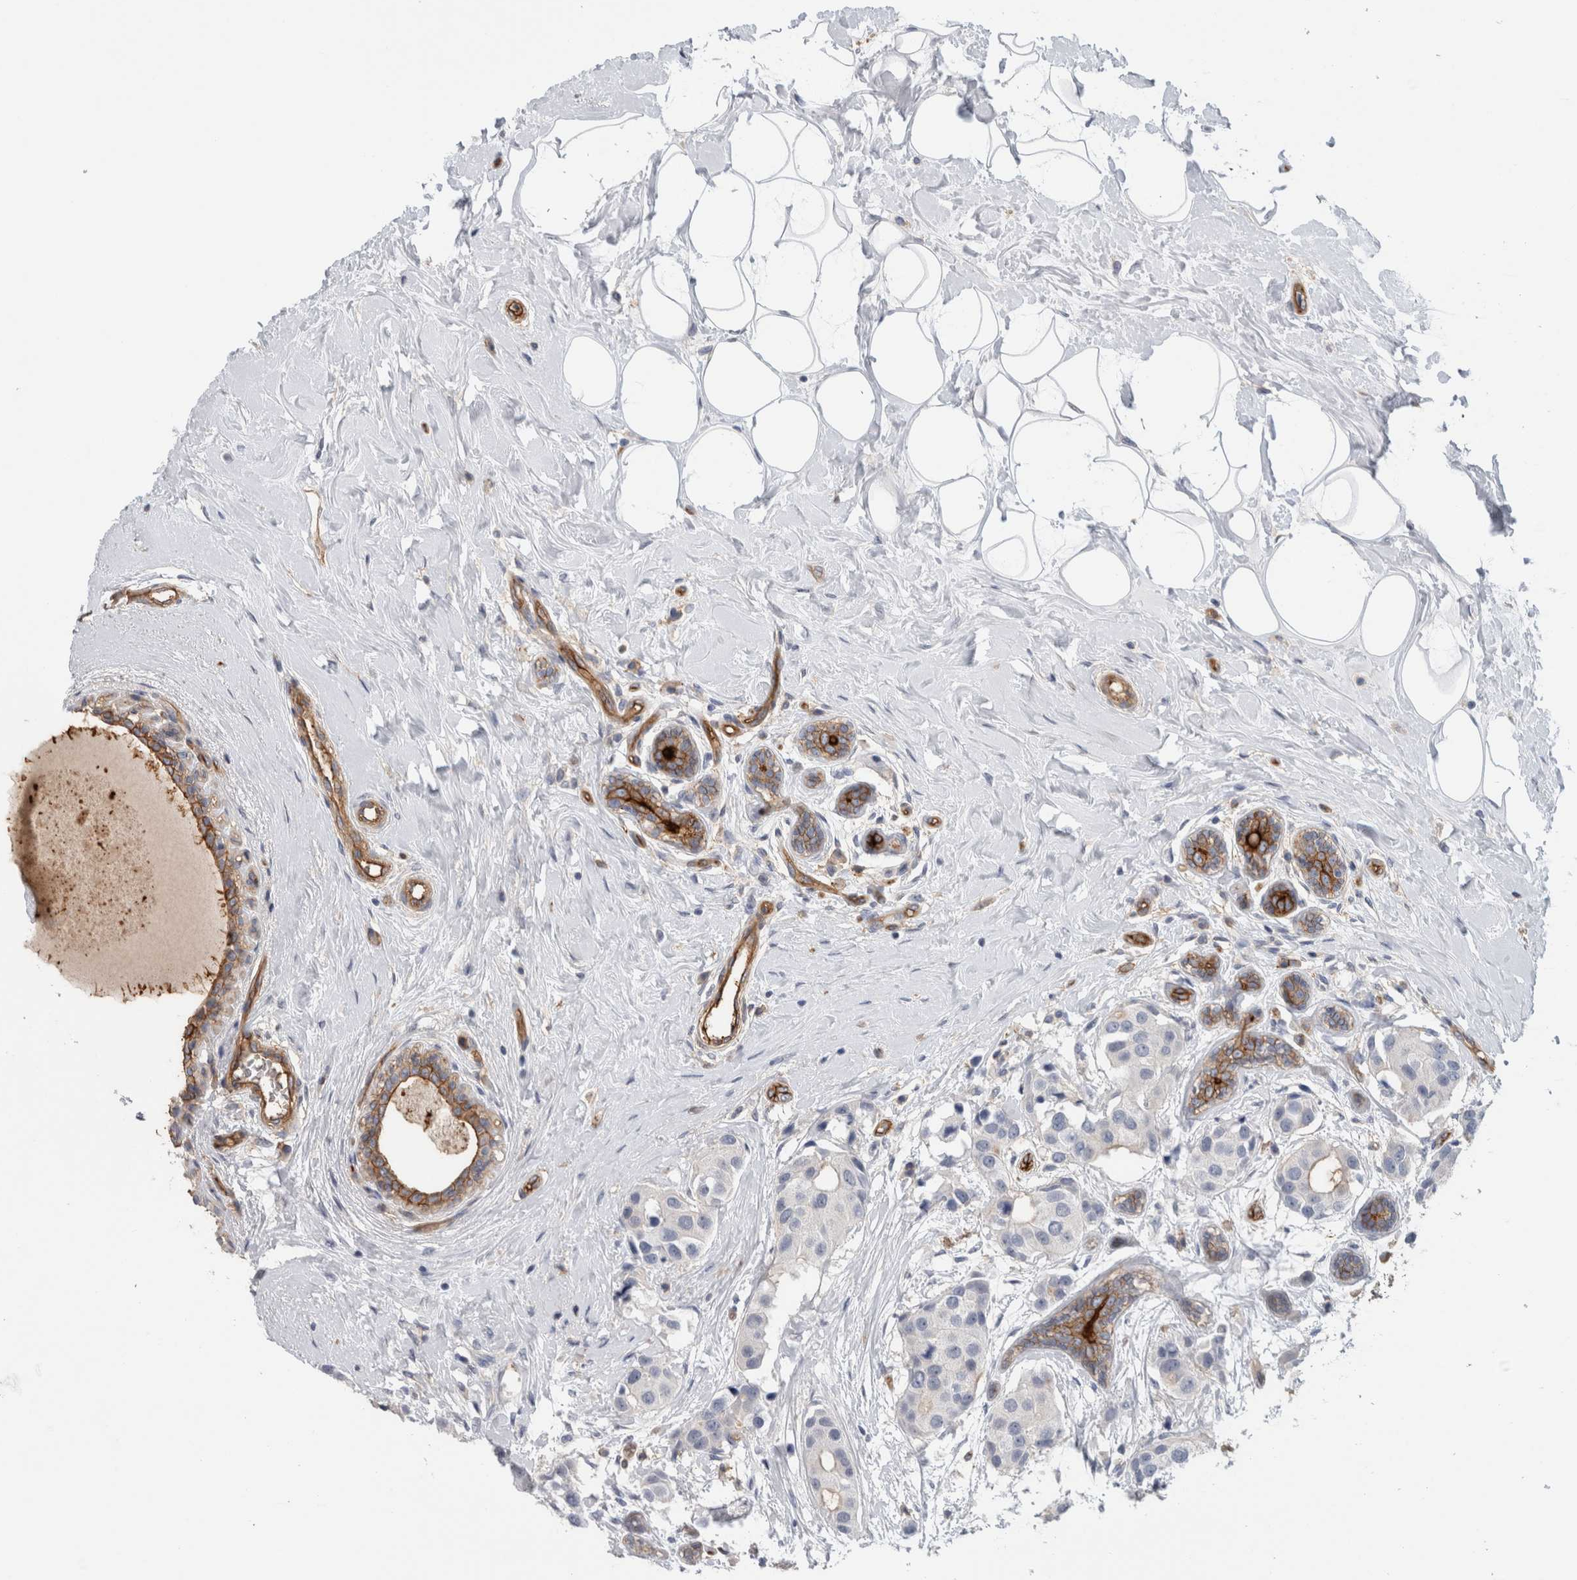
{"staining": {"intensity": "negative", "quantity": "none", "location": "none"}, "tissue": "breast cancer", "cell_type": "Tumor cells", "image_type": "cancer", "snomed": [{"axis": "morphology", "description": "Normal tissue, NOS"}, {"axis": "morphology", "description": "Duct carcinoma"}, {"axis": "topography", "description": "Breast"}], "caption": "High magnification brightfield microscopy of breast cancer stained with DAB (brown) and counterstained with hematoxylin (blue): tumor cells show no significant expression. The staining was performed using DAB to visualize the protein expression in brown, while the nuclei were stained in blue with hematoxylin (Magnification: 20x).", "gene": "CD59", "patient": {"sex": "female", "age": 39}}